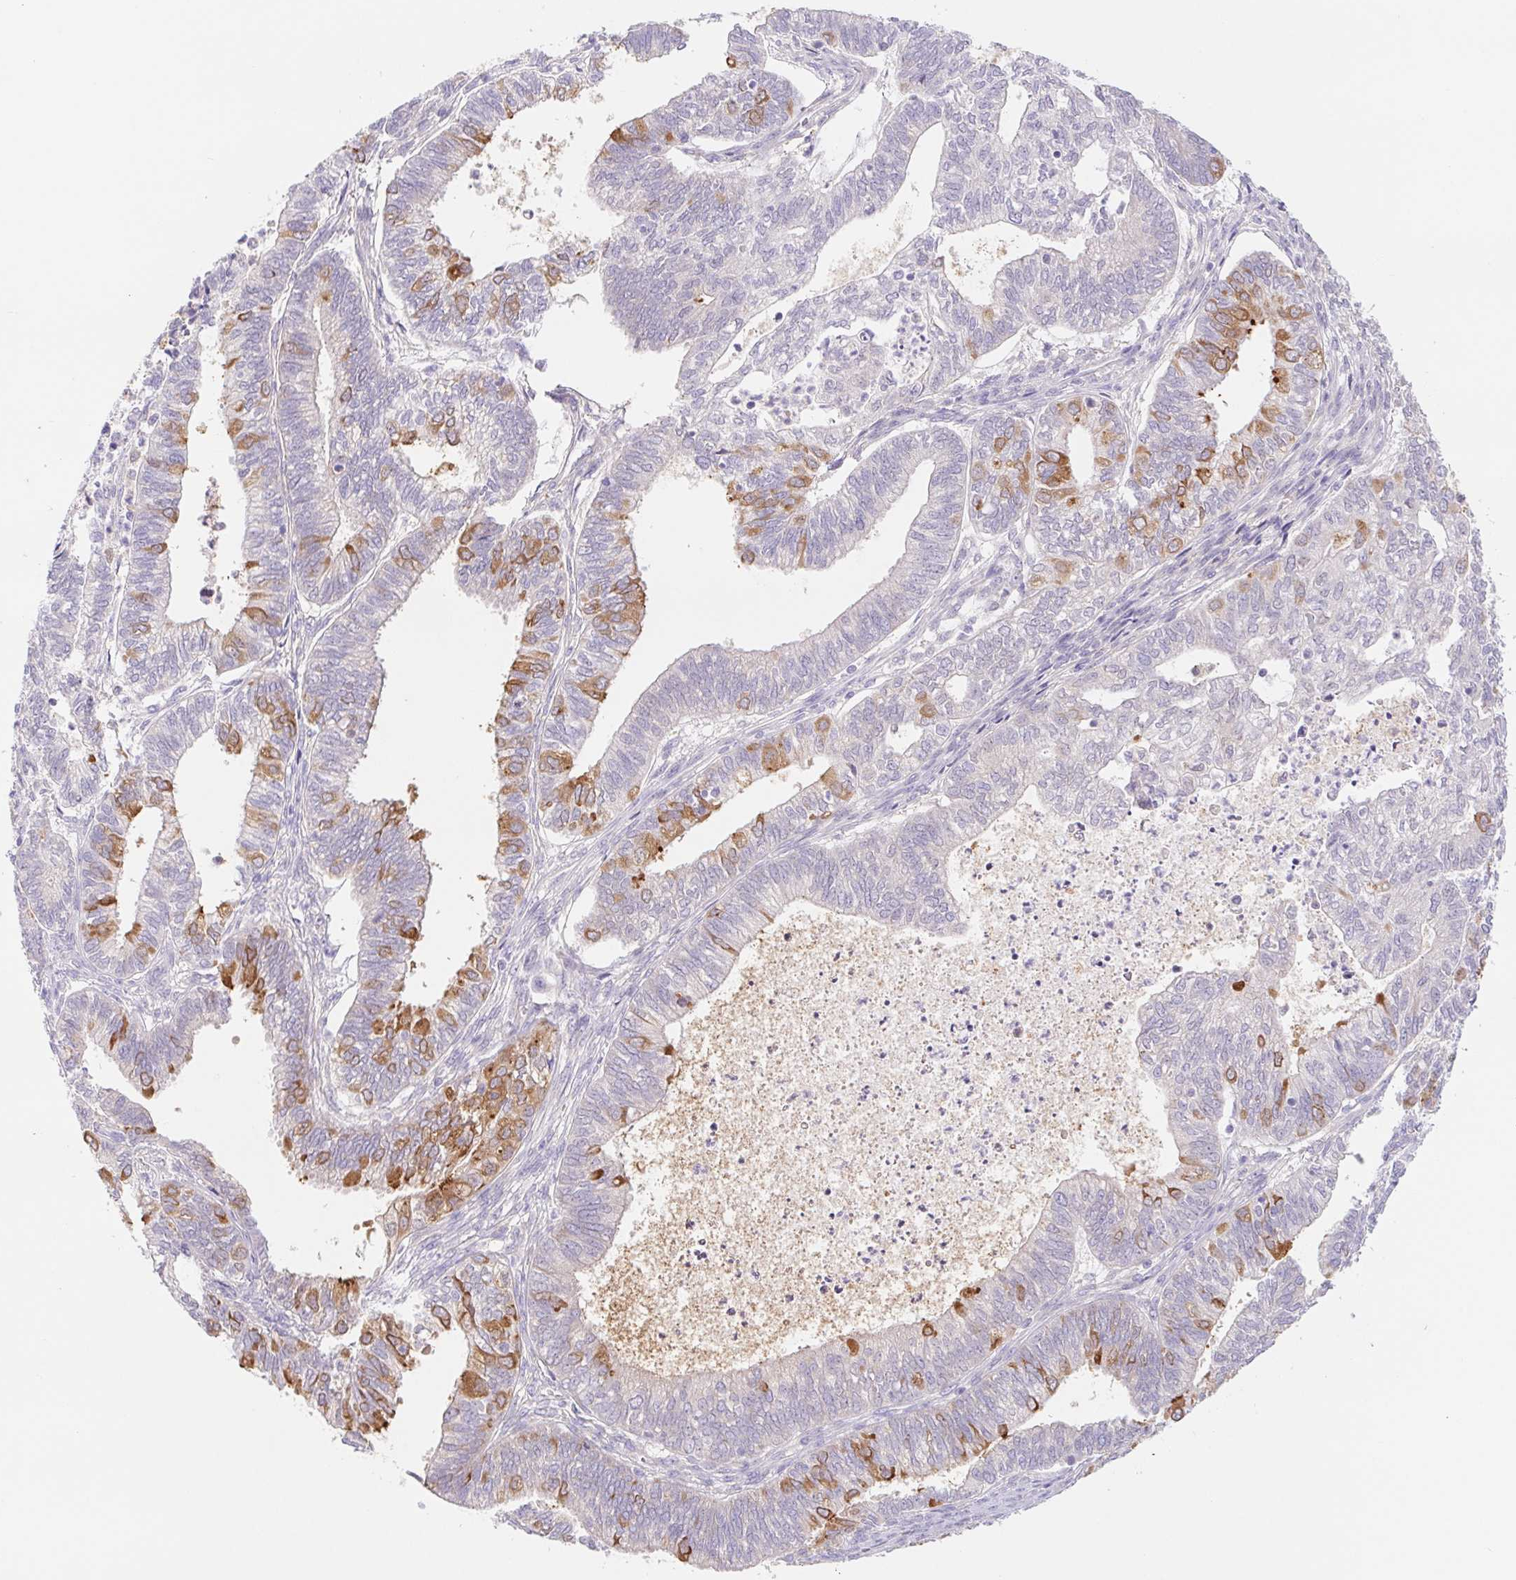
{"staining": {"intensity": "moderate", "quantity": "<25%", "location": "cytoplasmic/membranous"}, "tissue": "ovarian cancer", "cell_type": "Tumor cells", "image_type": "cancer", "snomed": [{"axis": "morphology", "description": "Carcinoma, endometroid"}, {"axis": "topography", "description": "Ovary"}], "caption": "Endometroid carcinoma (ovarian) was stained to show a protein in brown. There is low levels of moderate cytoplasmic/membranous positivity in approximately <25% of tumor cells.", "gene": "DYNC2LI1", "patient": {"sex": "female", "age": 64}}